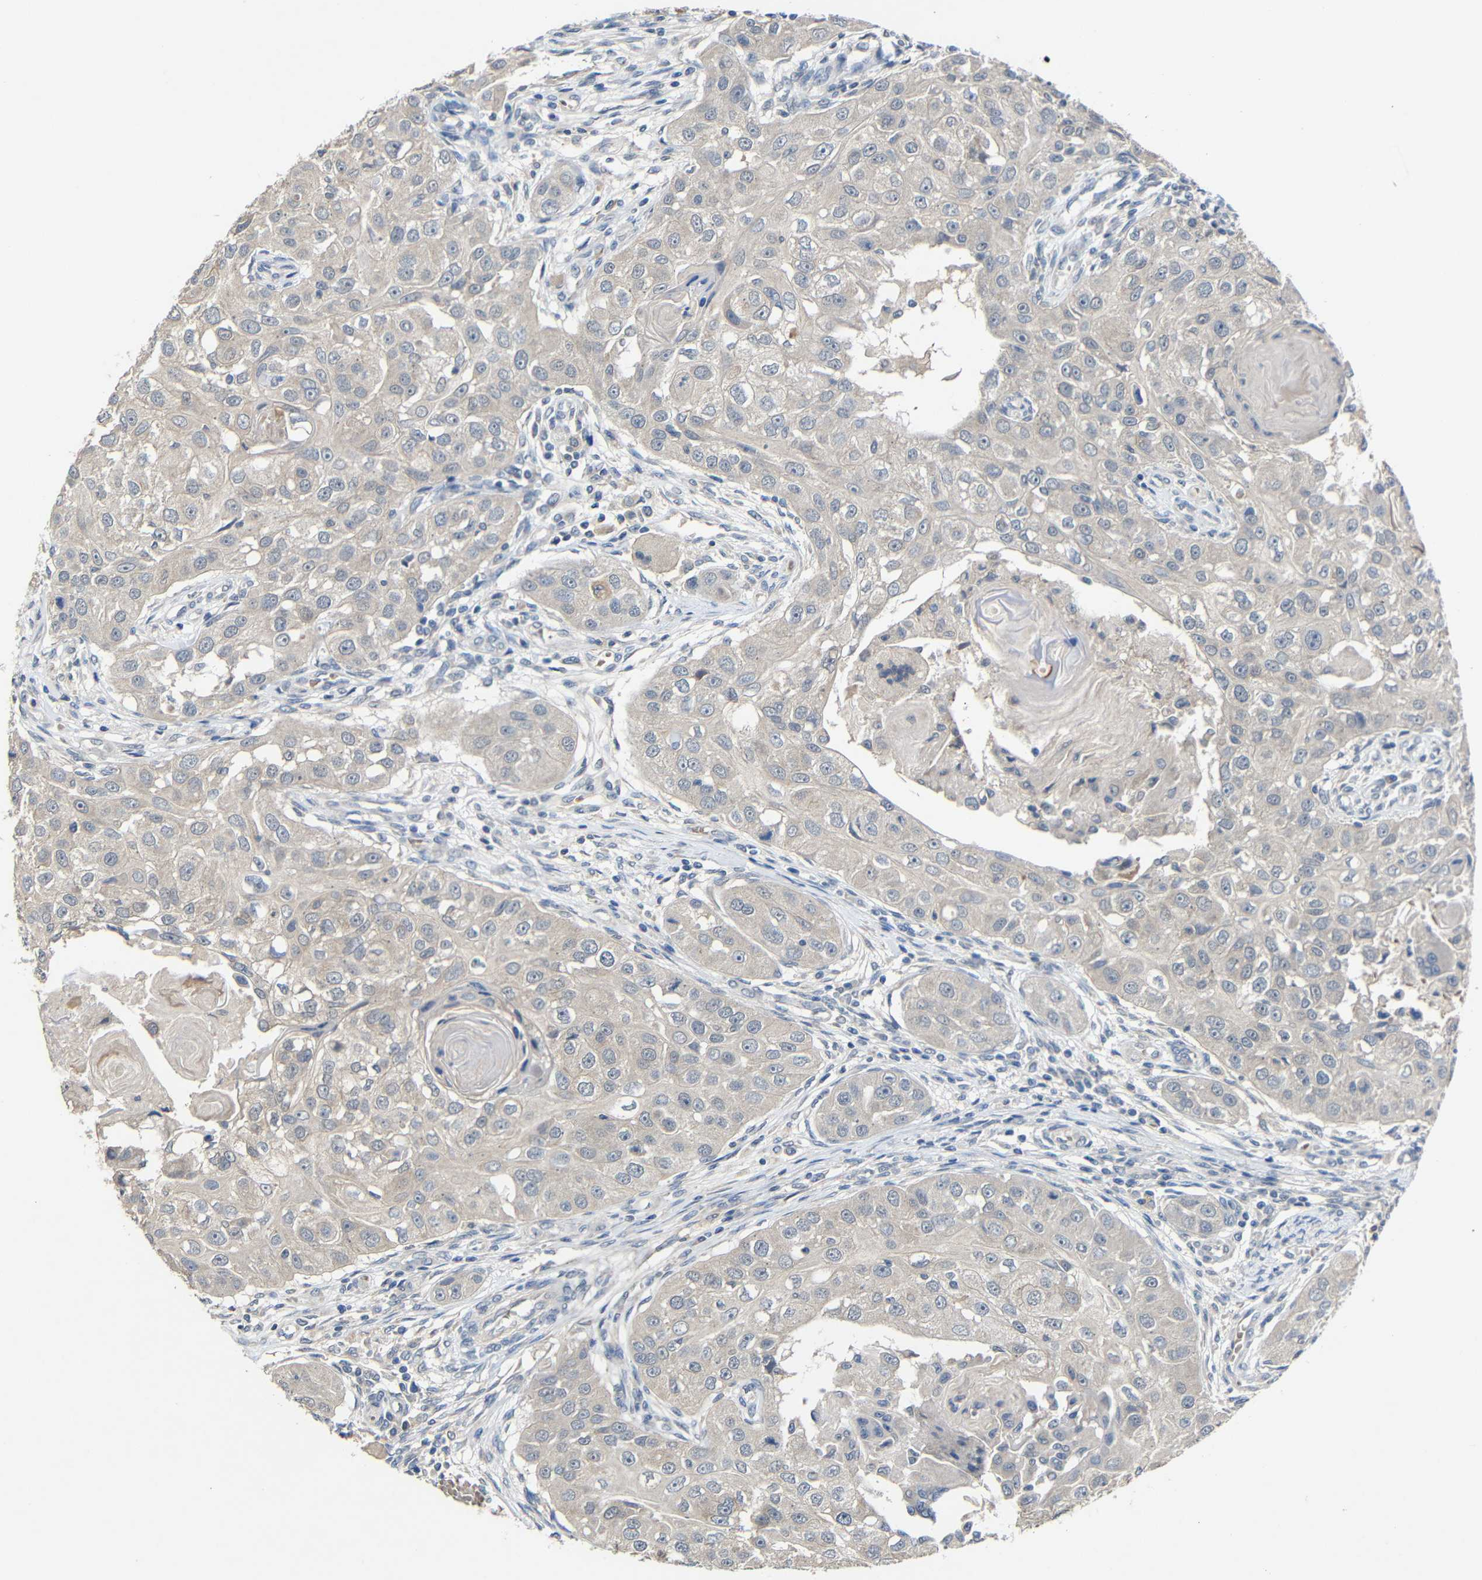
{"staining": {"intensity": "negative", "quantity": "none", "location": "none"}, "tissue": "head and neck cancer", "cell_type": "Tumor cells", "image_type": "cancer", "snomed": [{"axis": "morphology", "description": "Normal tissue, NOS"}, {"axis": "morphology", "description": "Squamous cell carcinoma, NOS"}, {"axis": "topography", "description": "Skeletal muscle"}, {"axis": "topography", "description": "Head-Neck"}], "caption": "High power microscopy histopathology image of an immunohistochemistry (IHC) micrograph of head and neck squamous cell carcinoma, revealing no significant expression in tumor cells.", "gene": "HNF1A", "patient": {"sex": "male", "age": 51}}